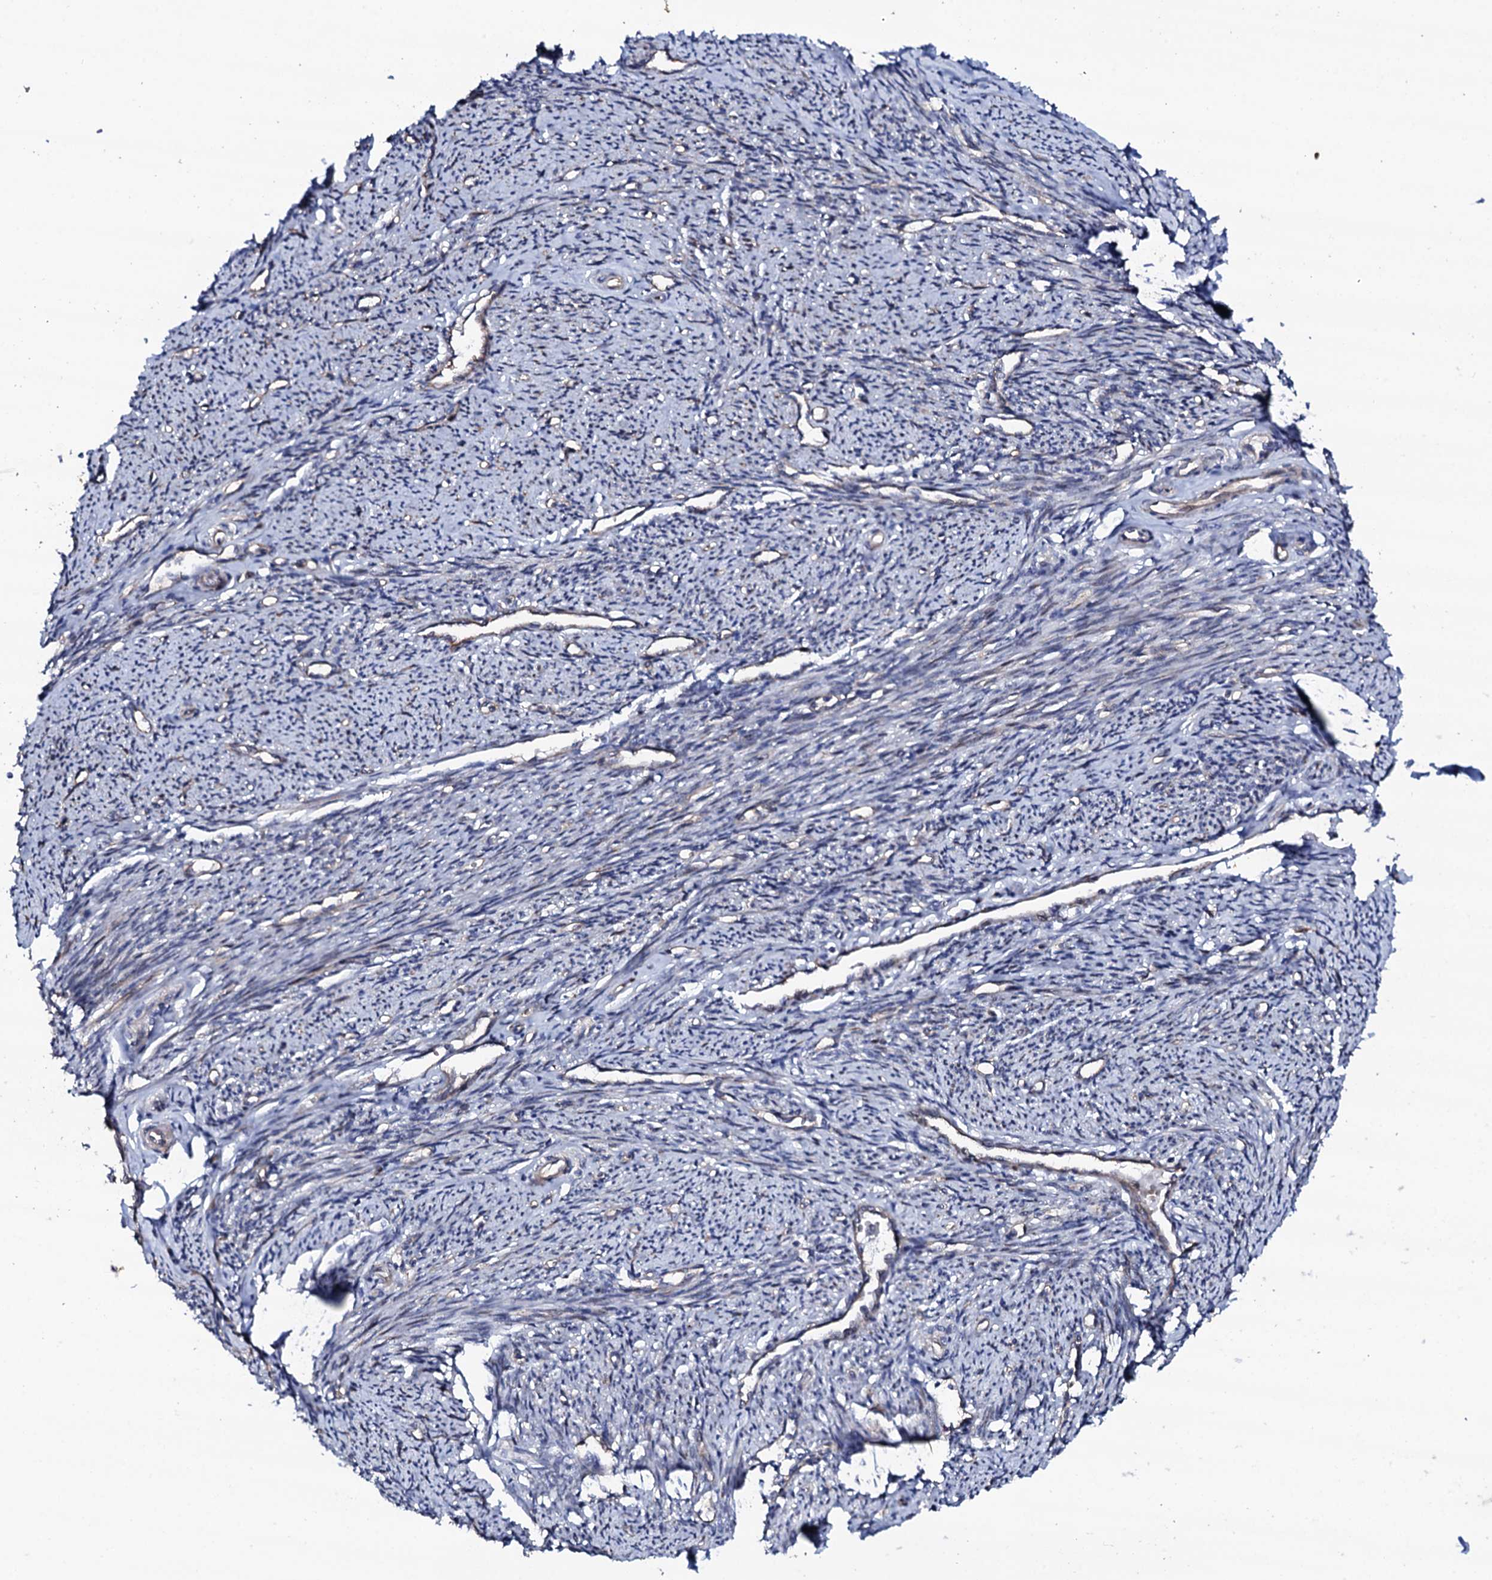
{"staining": {"intensity": "moderate", "quantity": "25%-75%", "location": "cytoplasmic/membranous"}, "tissue": "smooth muscle", "cell_type": "Smooth muscle cells", "image_type": "normal", "snomed": [{"axis": "morphology", "description": "Normal tissue, NOS"}, {"axis": "topography", "description": "Smooth muscle"}, {"axis": "topography", "description": "Uterus"}], "caption": "DAB immunohistochemical staining of unremarkable smooth muscle exhibits moderate cytoplasmic/membranous protein positivity in approximately 25%-75% of smooth muscle cells. Nuclei are stained in blue.", "gene": "CIAO2A", "patient": {"sex": "female", "age": 59}}